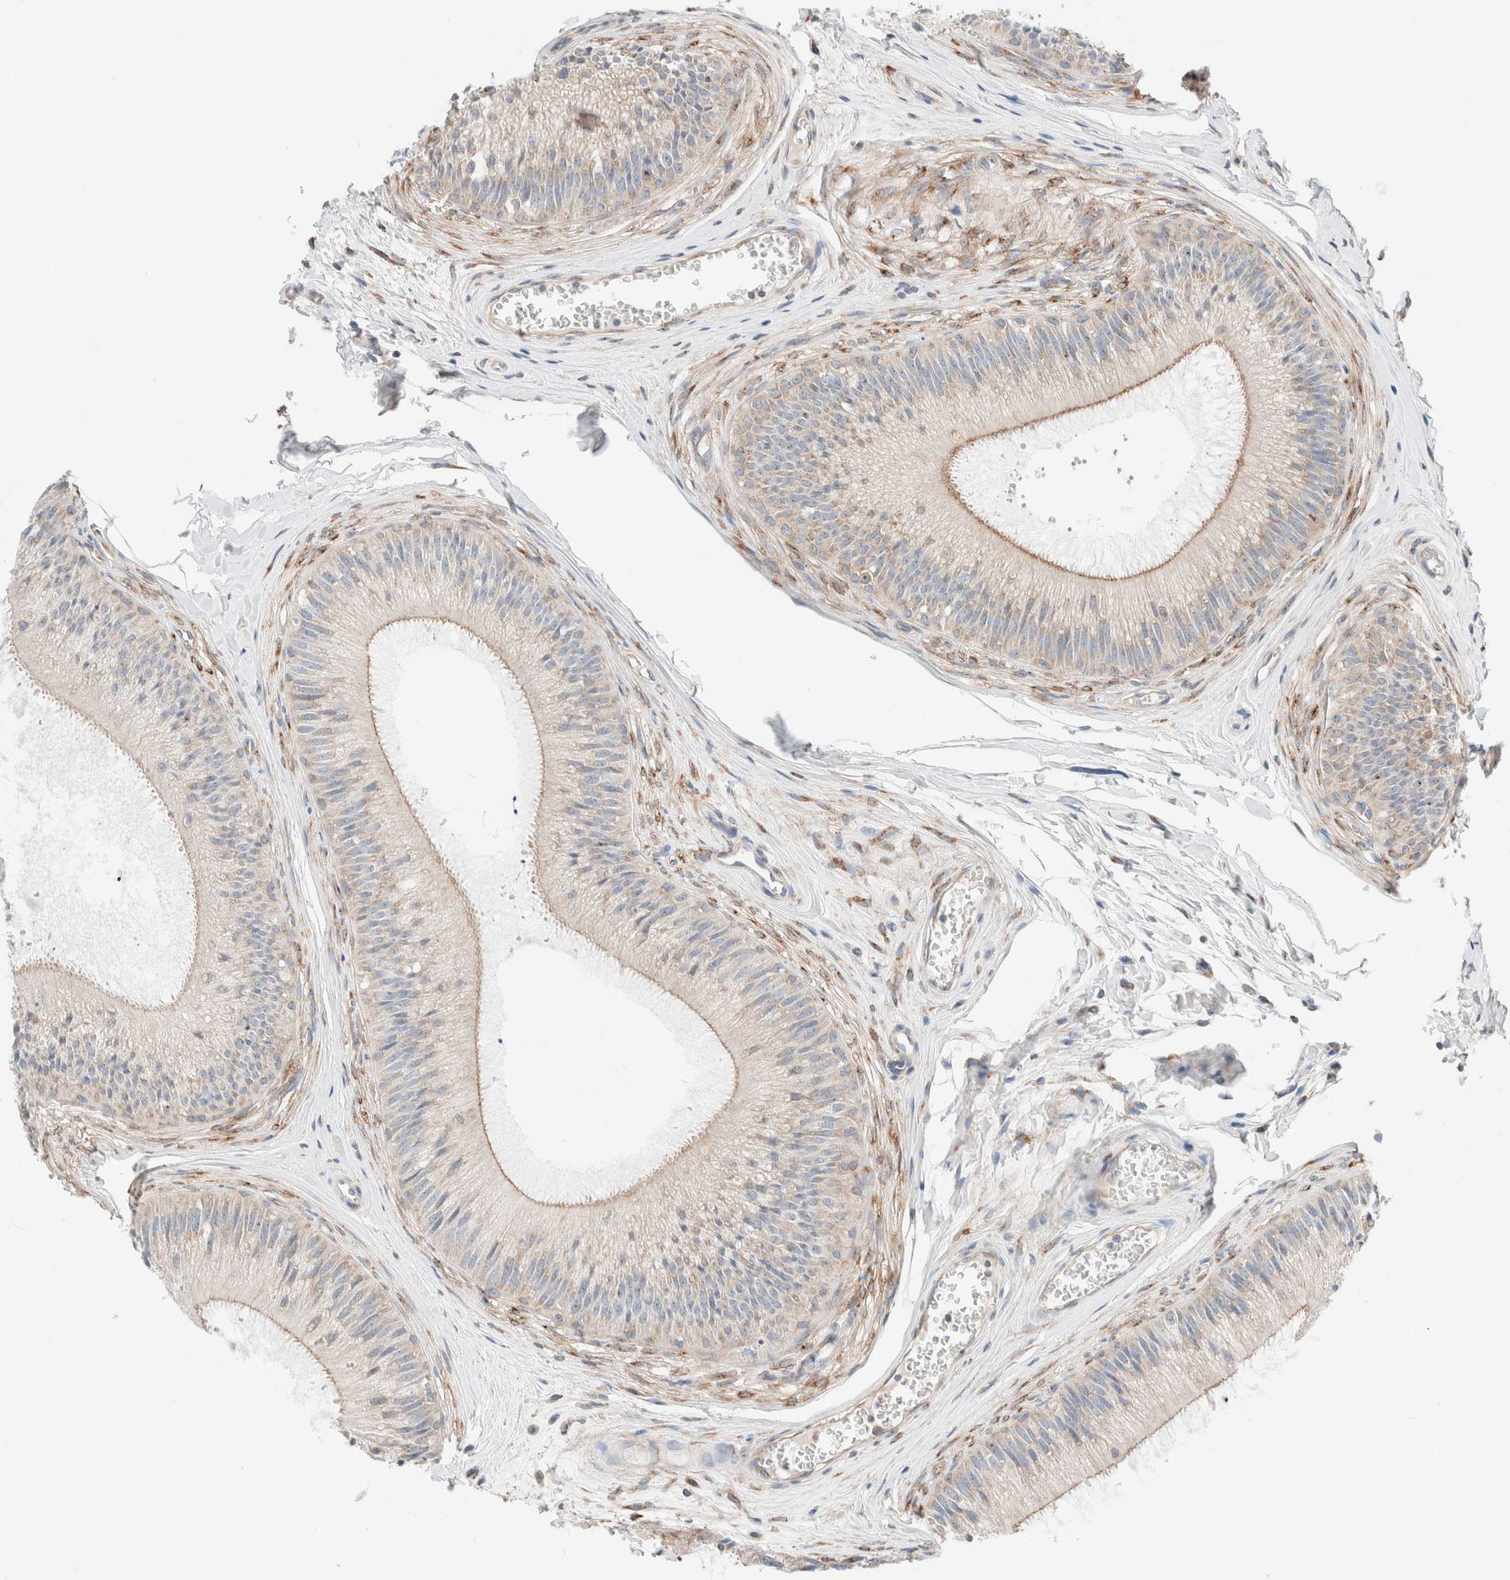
{"staining": {"intensity": "moderate", "quantity": "25%-75%", "location": "cytoplasmic/membranous"}, "tissue": "epididymis", "cell_type": "Glandular cells", "image_type": "normal", "snomed": [{"axis": "morphology", "description": "Normal tissue, NOS"}, {"axis": "topography", "description": "Epididymis"}], "caption": "Protein expression analysis of unremarkable epididymis demonstrates moderate cytoplasmic/membranous expression in about 25%-75% of glandular cells. Nuclei are stained in blue.", "gene": "CASC3", "patient": {"sex": "male", "age": 31}}